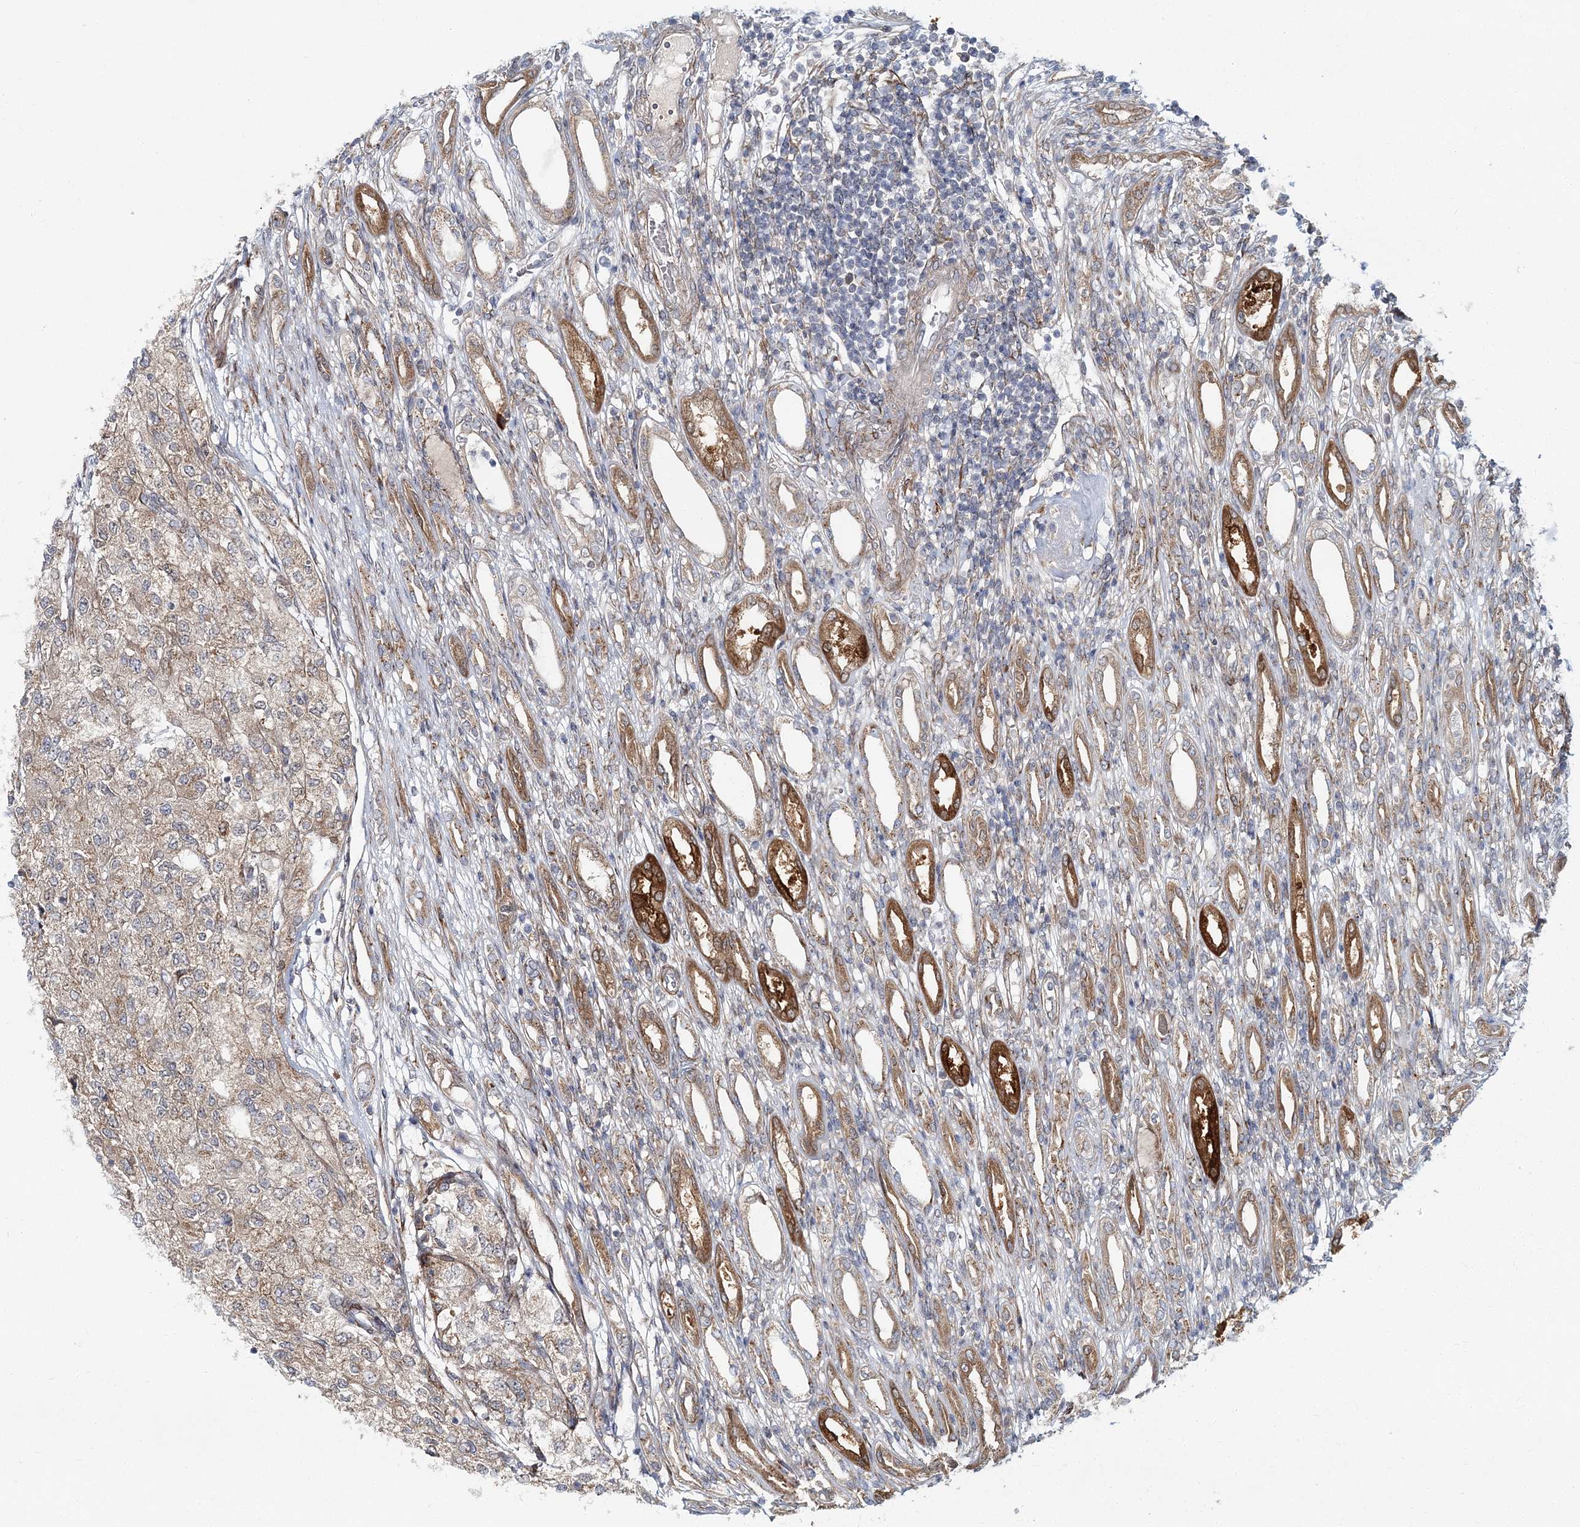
{"staining": {"intensity": "negative", "quantity": "none", "location": "none"}, "tissue": "renal cancer", "cell_type": "Tumor cells", "image_type": "cancer", "snomed": [{"axis": "morphology", "description": "Adenocarcinoma, NOS"}, {"axis": "topography", "description": "Kidney"}], "caption": "A micrograph of adenocarcinoma (renal) stained for a protein exhibits no brown staining in tumor cells. (DAB (3,3'-diaminobenzidine) immunohistochemistry visualized using brightfield microscopy, high magnification).", "gene": "NBAS", "patient": {"sex": "female", "age": 54}}